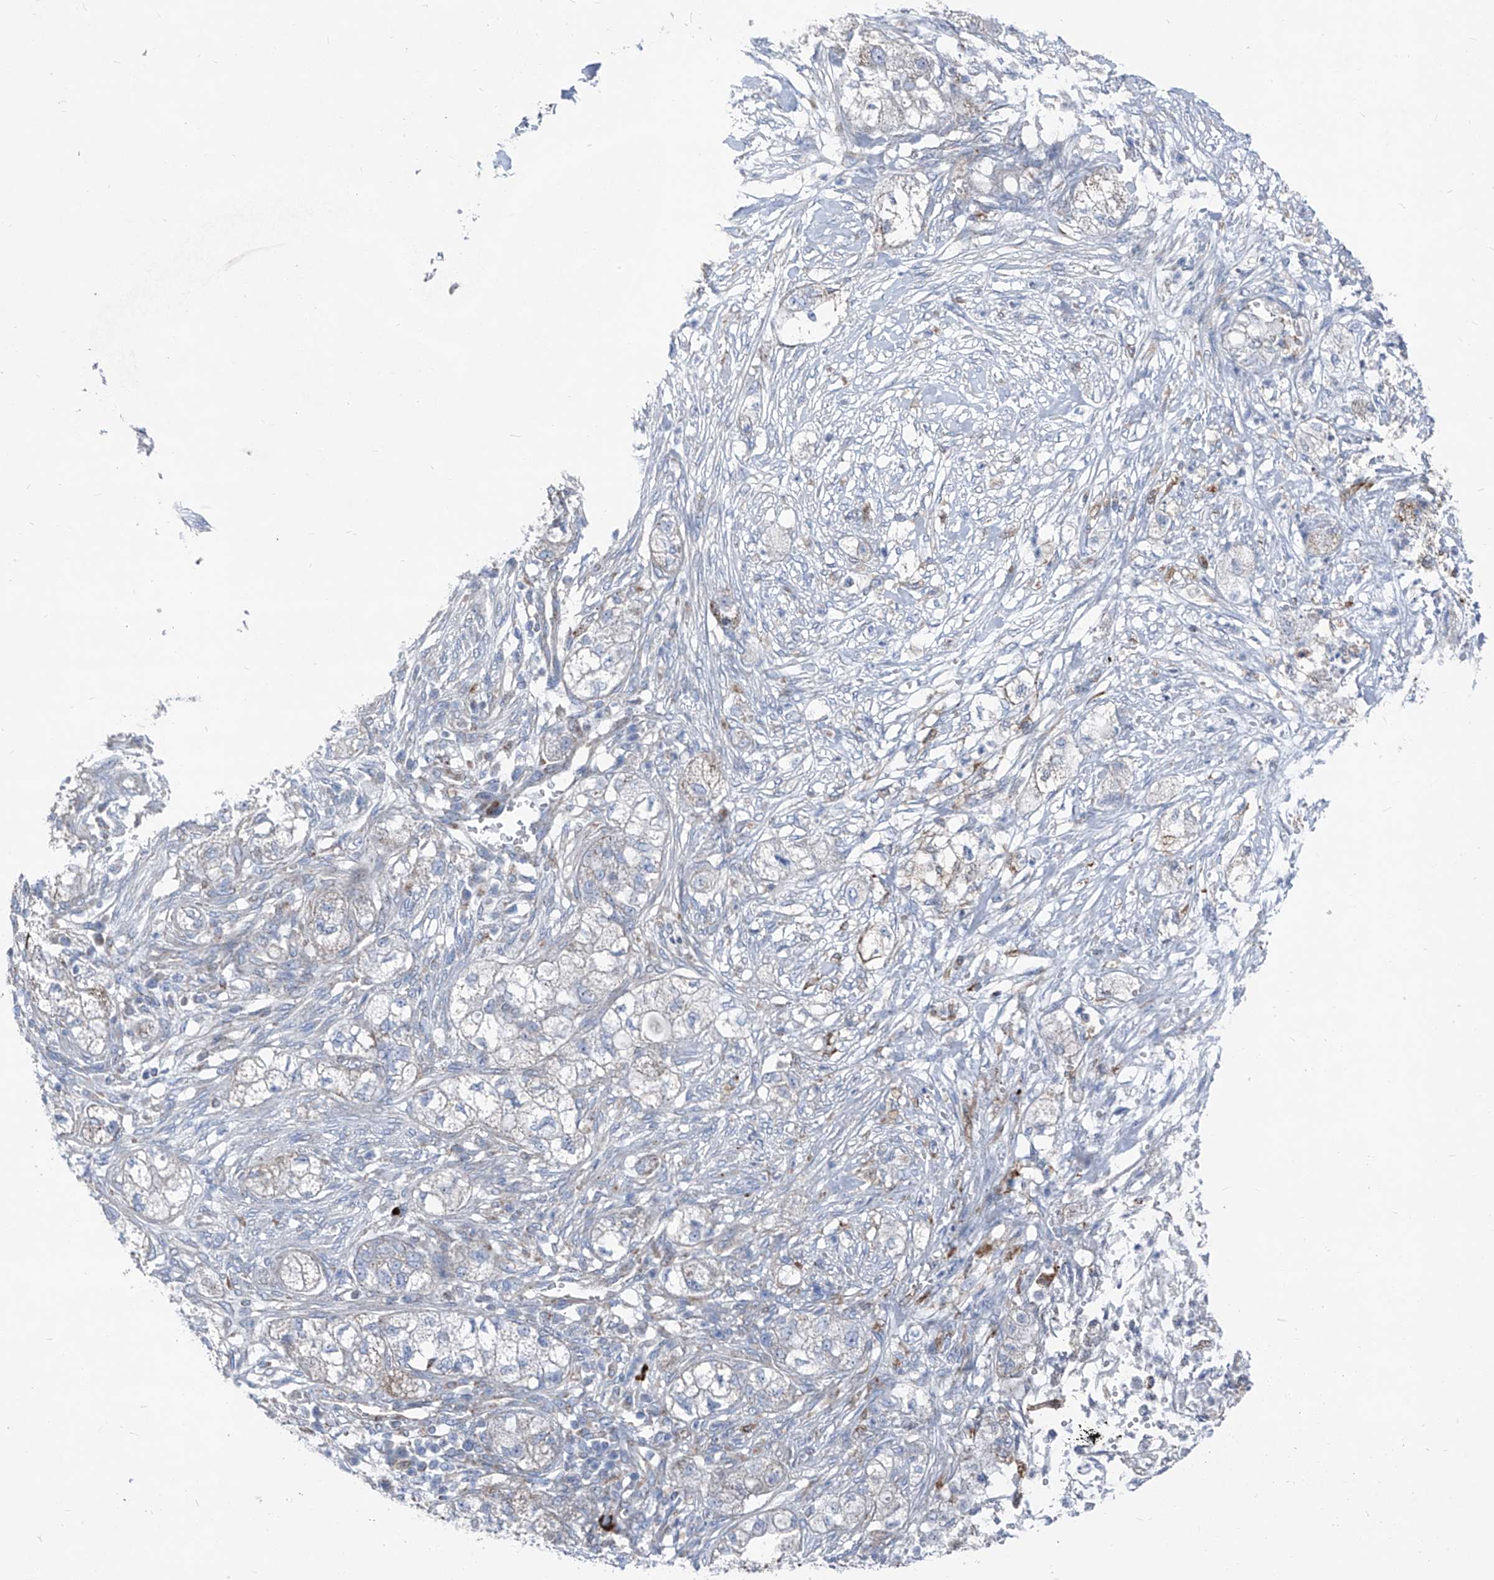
{"staining": {"intensity": "negative", "quantity": "none", "location": "none"}, "tissue": "pancreatic cancer", "cell_type": "Tumor cells", "image_type": "cancer", "snomed": [{"axis": "morphology", "description": "Adenocarcinoma, NOS"}, {"axis": "topography", "description": "Pancreas"}], "caption": "Pancreatic cancer (adenocarcinoma) stained for a protein using immunohistochemistry reveals no staining tumor cells.", "gene": "AGPS", "patient": {"sex": "female", "age": 78}}